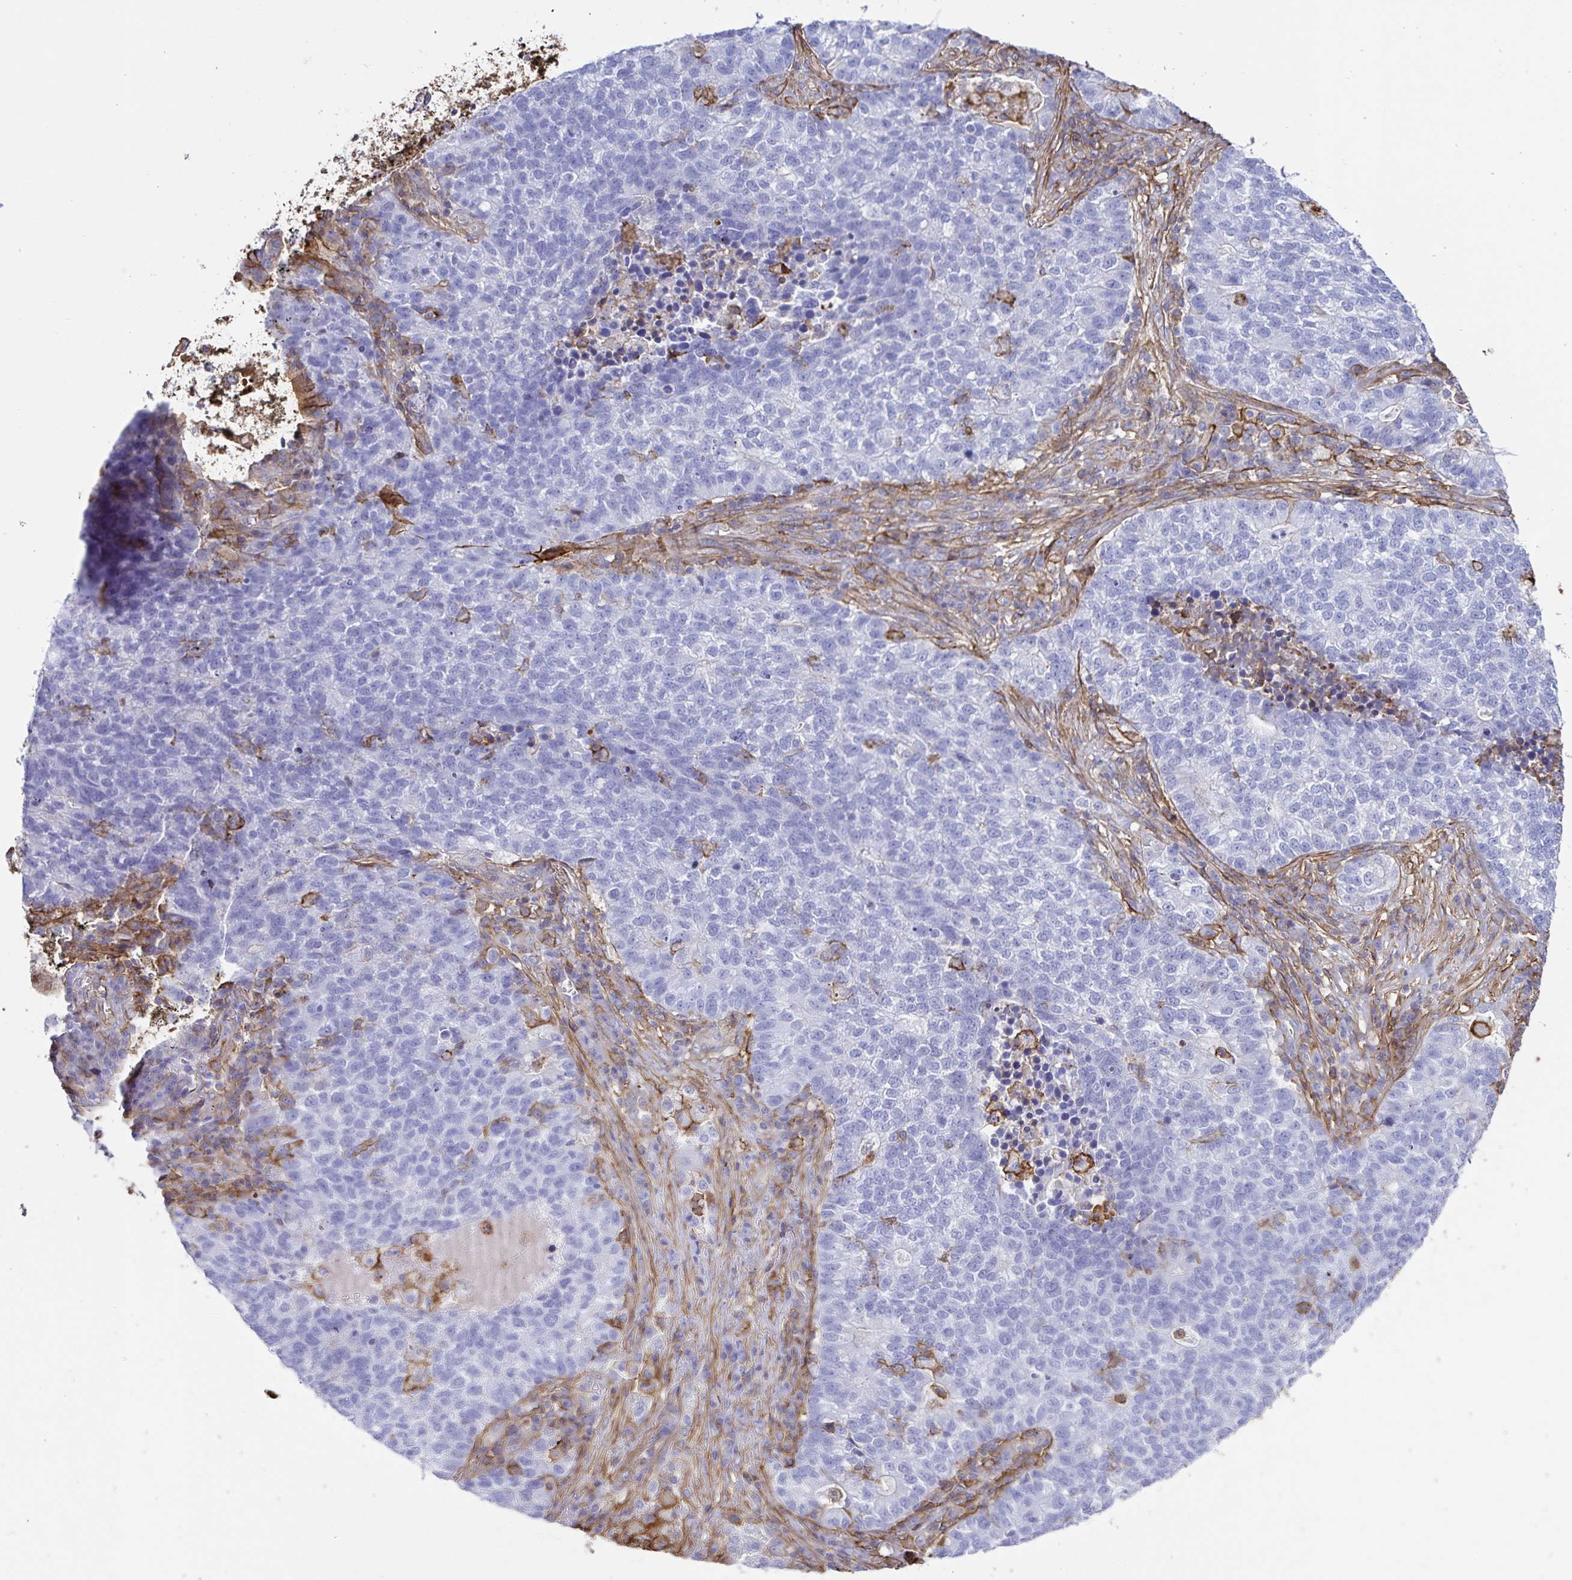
{"staining": {"intensity": "negative", "quantity": "none", "location": "none"}, "tissue": "lung cancer", "cell_type": "Tumor cells", "image_type": "cancer", "snomed": [{"axis": "morphology", "description": "Adenocarcinoma, NOS"}, {"axis": "topography", "description": "Lung"}], "caption": "An immunohistochemistry (IHC) photomicrograph of lung adenocarcinoma is shown. There is no staining in tumor cells of lung adenocarcinoma.", "gene": "ANXA2", "patient": {"sex": "male", "age": 57}}